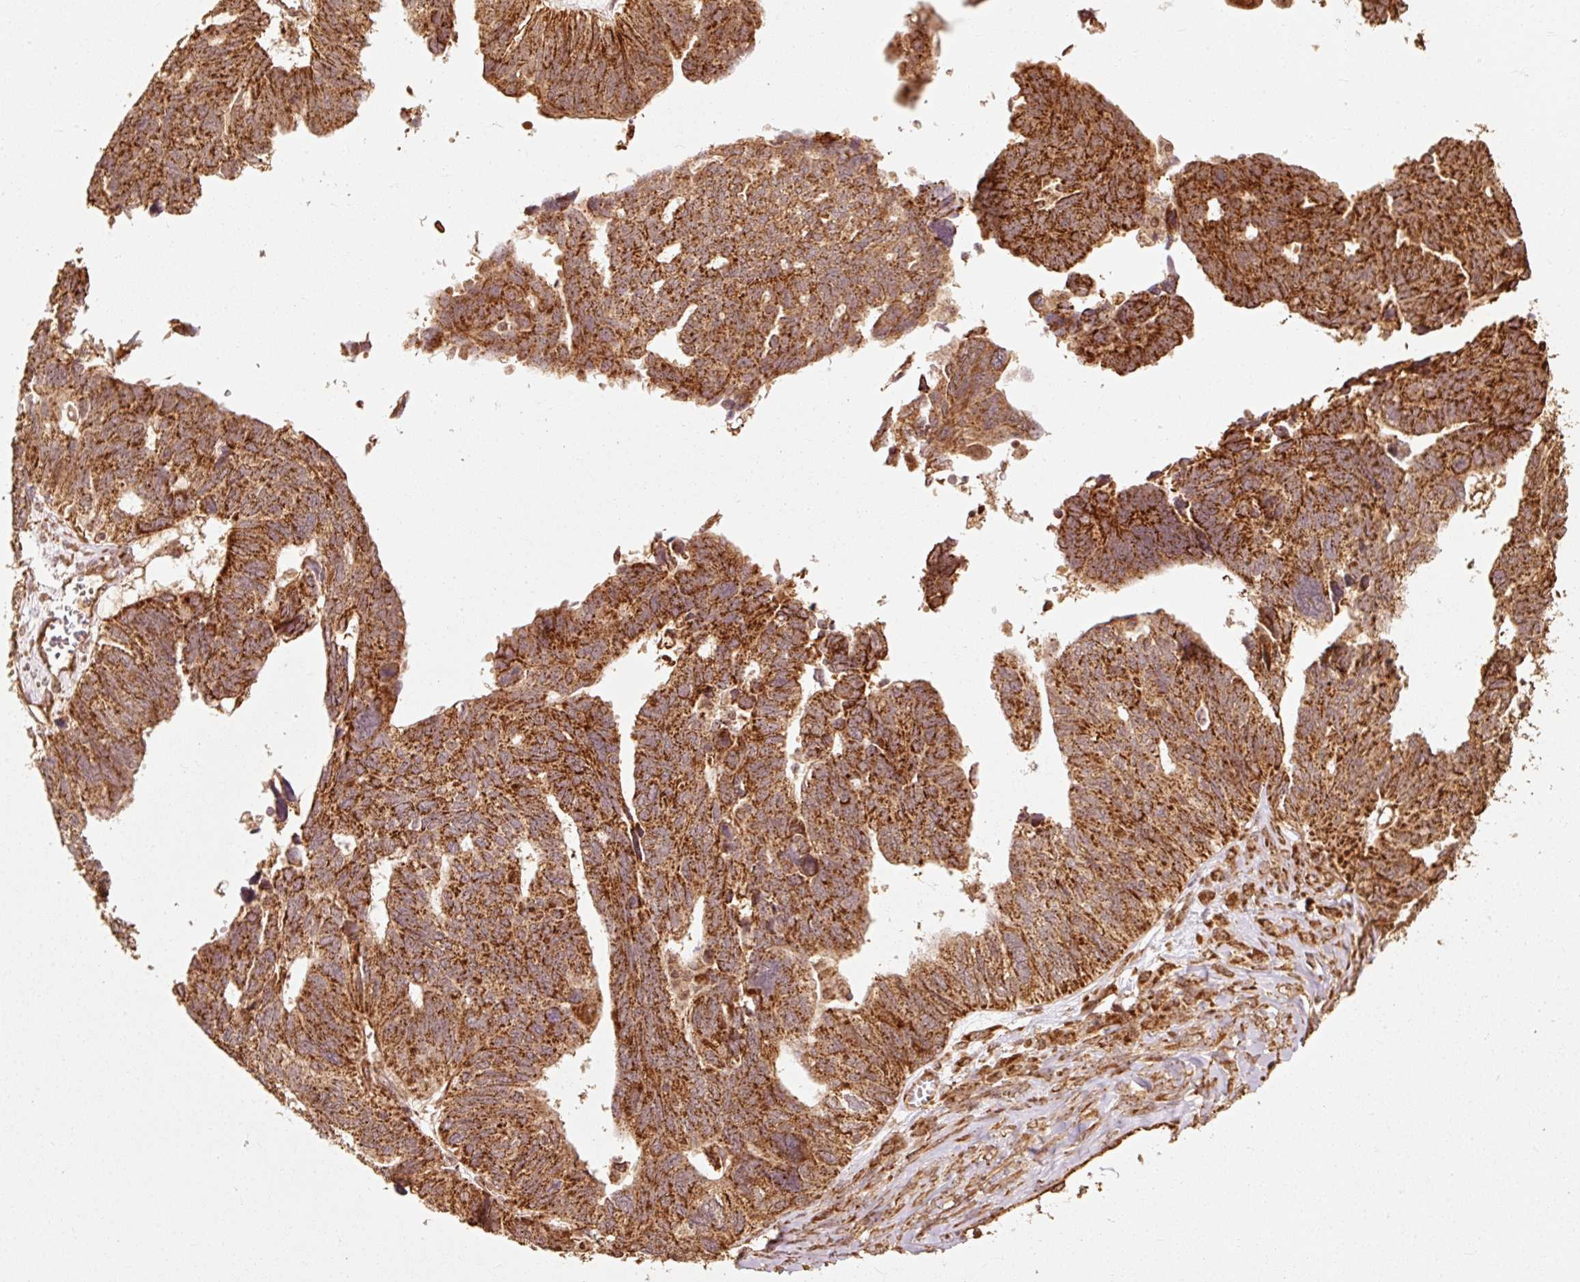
{"staining": {"intensity": "strong", "quantity": ">75%", "location": "cytoplasmic/membranous"}, "tissue": "ovarian cancer", "cell_type": "Tumor cells", "image_type": "cancer", "snomed": [{"axis": "morphology", "description": "Cystadenocarcinoma, serous, NOS"}, {"axis": "topography", "description": "Ovary"}], "caption": "Serous cystadenocarcinoma (ovarian) stained for a protein shows strong cytoplasmic/membranous positivity in tumor cells. The staining was performed using DAB (3,3'-diaminobenzidine), with brown indicating positive protein expression. Nuclei are stained blue with hematoxylin.", "gene": "MRPL16", "patient": {"sex": "female", "age": 79}}